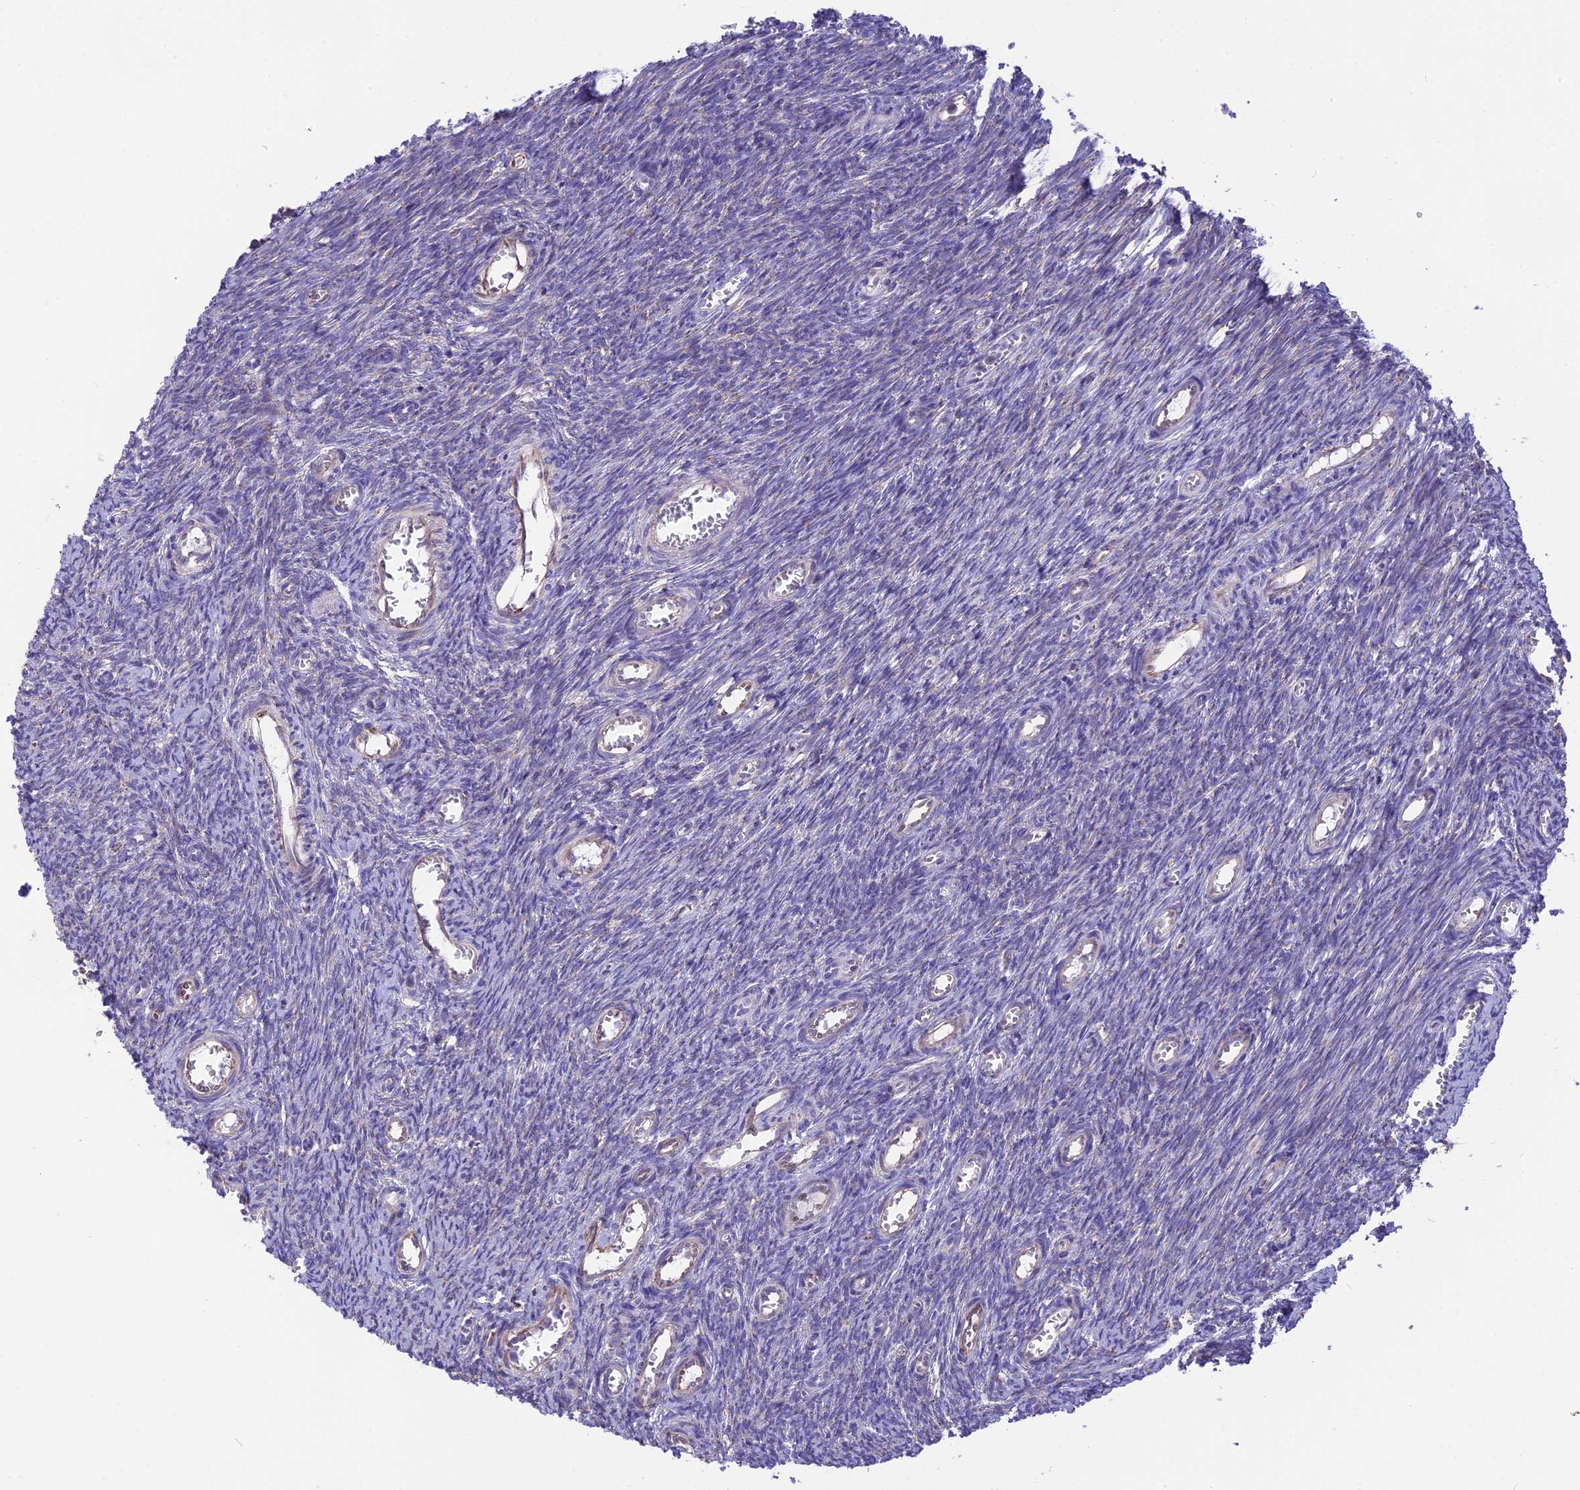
{"staining": {"intensity": "negative", "quantity": "none", "location": "none"}, "tissue": "ovary", "cell_type": "Ovarian stroma cells", "image_type": "normal", "snomed": [{"axis": "morphology", "description": "Normal tissue, NOS"}, {"axis": "topography", "description": "Ovary"}], "caption": "A high-resolution photomicrograph shows IHC staining of benign ovary, which reveals no significant positivity in ovarian stroma cells. (DAB immunohistochemistry with hematoxylin counter stain).", "gene": "DOC2B", "patient": {"sex": "female", "age": 44}}